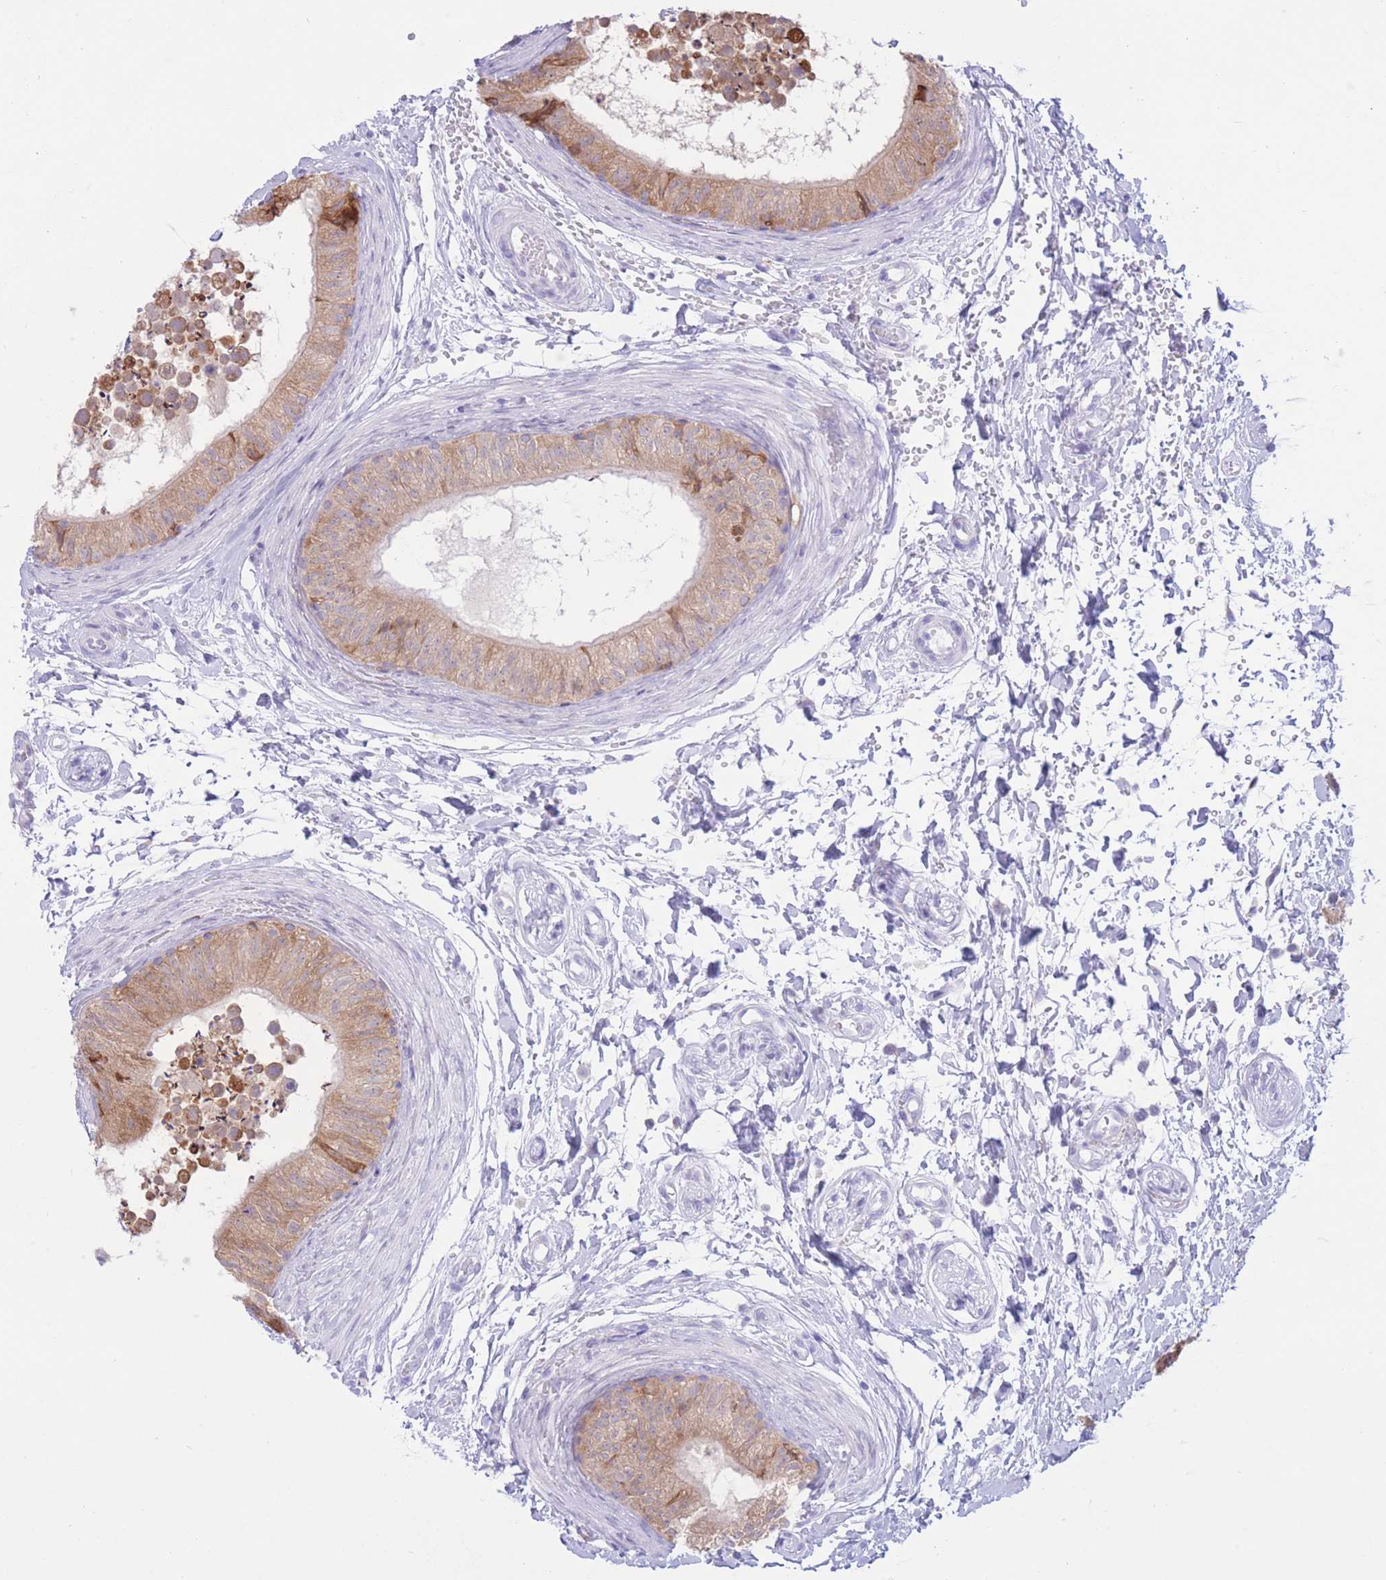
{"staining": {"intensity": "moderate", "quantity": ">75%", "location": "cytoplasmic/membranous"}, "tissue": "epididymis", "cell_type": "Glandular cells", "image_type": "normal", "snomed": [{"axis": "morphology", "description": "Normal tissue, NOS"}, {"axis": "topography", "description": "Epididymis"}], "caption": "An image of epididymis stained for a protein shows moderate cytoplasmic/membranous brown staining in glandular cells.", "gene": "MYDGF", "patient": {"sex": "male", "age": 15}}